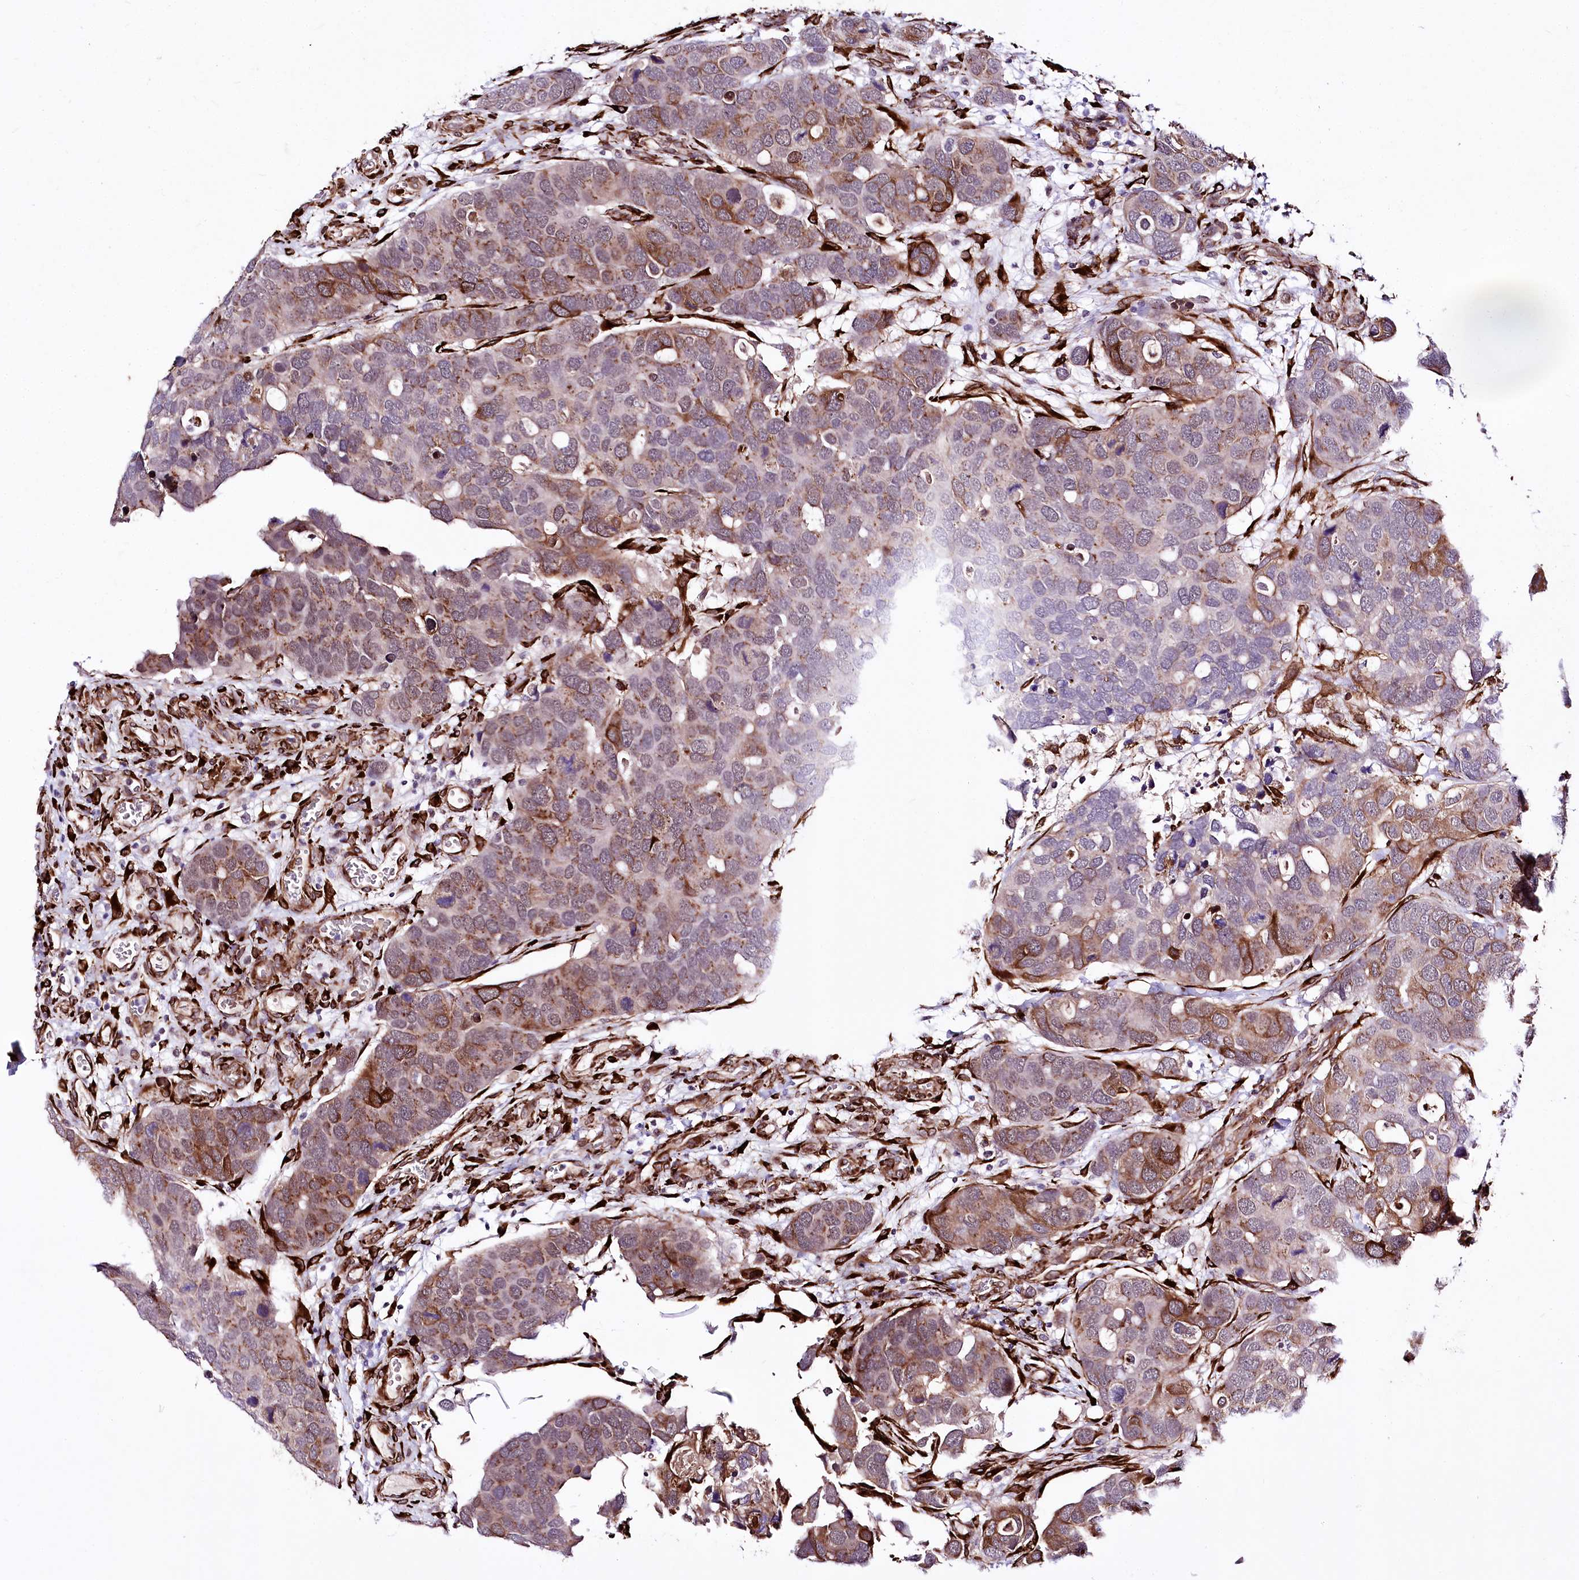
{"staining": {"intensity": "moderate", "quantity": "25%-75%", "location": "cytoplasmic/membranous"}, "tissue": "breast cancer", "cell_type": "Tumor cells", "image_type": "cancer", "snomed": [{"axis": "morphology", "description": "Duct carcinoma"}, {"axis": "topography", "description": "Breast"}], "caption": "This image displays IHC staining of human infiltrating ductal carcinoma (breast), with medium moderate cytoplasmic/membranous positivity in approximately 25%-75% of tumor cells.", "gene": "WWC1", "patient": {"sex": "female", "age": 83}}